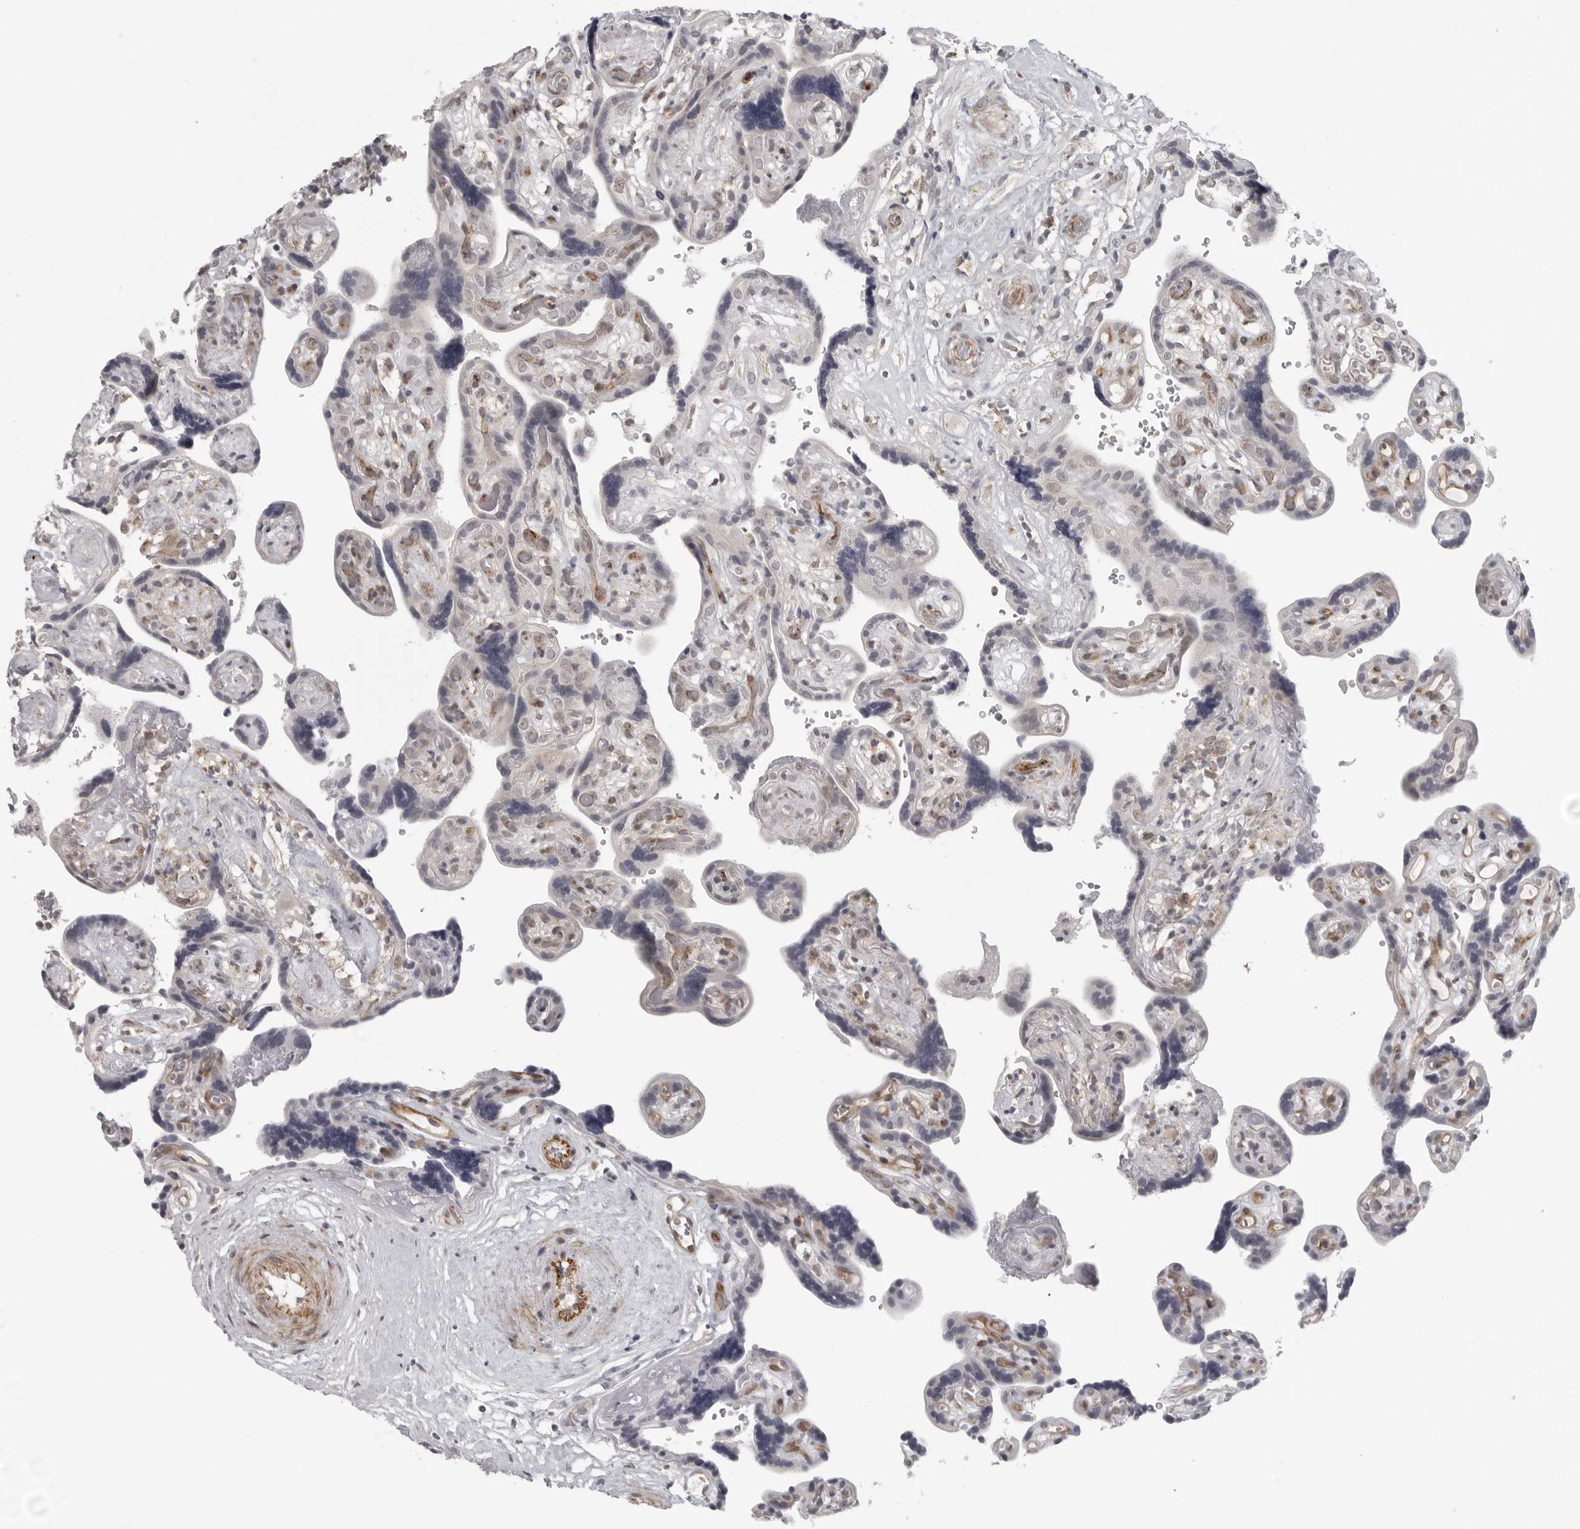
{"staining": {"intensity": "weak", "quantity": "<25%", "location": "cytoplasmic/membranous,nuclear"}, "tissue": "placenta", "cell_type": "Decidual cells", "image_type": "normal", "snomed": [{"axis": "morphology", "description": "Normal tissue, NOS"}, {"axis": "topography", "description": "Placenta"}], "caption": "Image shows no significant protein expression in decidual cells of unremarkable placenta. (Brightfield microscopy of DAB (3,3'-diaminobenzidine) IHC at high magnification).", "gene": "TUT4", "patient": {"sex": "female", "age": 30}}